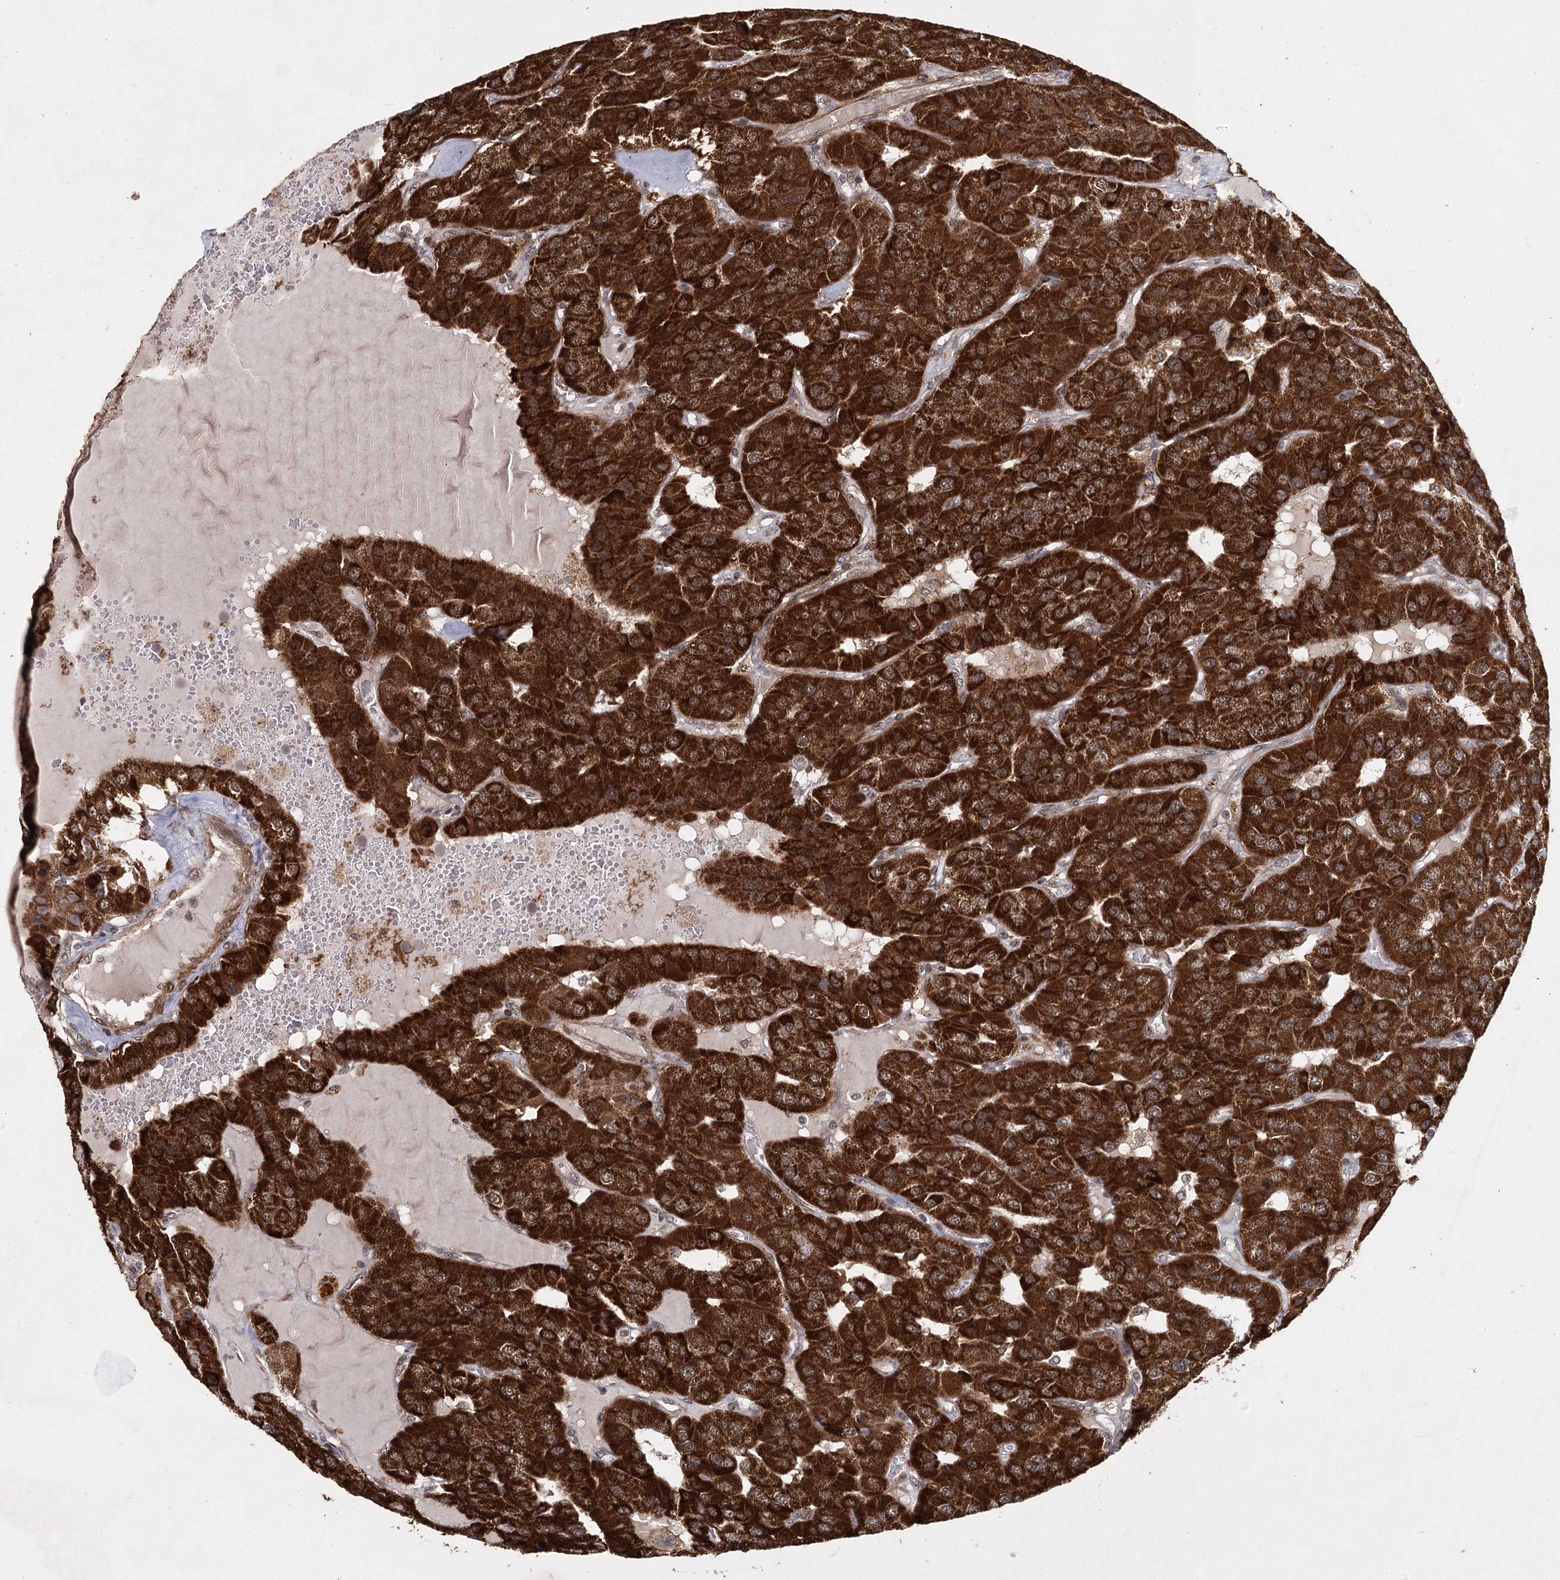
{"staining": {"intensity": "strong", "quantity": ">75%", "location": "cytoplasmic/membranous"}, "tissue": "parathyroid gland", "cell_type": "Glandular cells", "image_type": "normal", "snomed": [{"axis": "morphology", "description": "Normal tissue, NOS"}, {"axis": "morphology", "description": "Adenoma, NOS"}, {"axis": "topography", "description": "Parathyroid gland"}], "caption": "Parathyroid gland stained with immunohistochemistry exhibits strong cytoplasmic/membranous positivity in approximately >75% of glandular cells. (DAB = brown stain, brightfield microscopy at high magnification).", "gene": "ZCCHC24", "patient": {"sex": "female", "age": 86}}